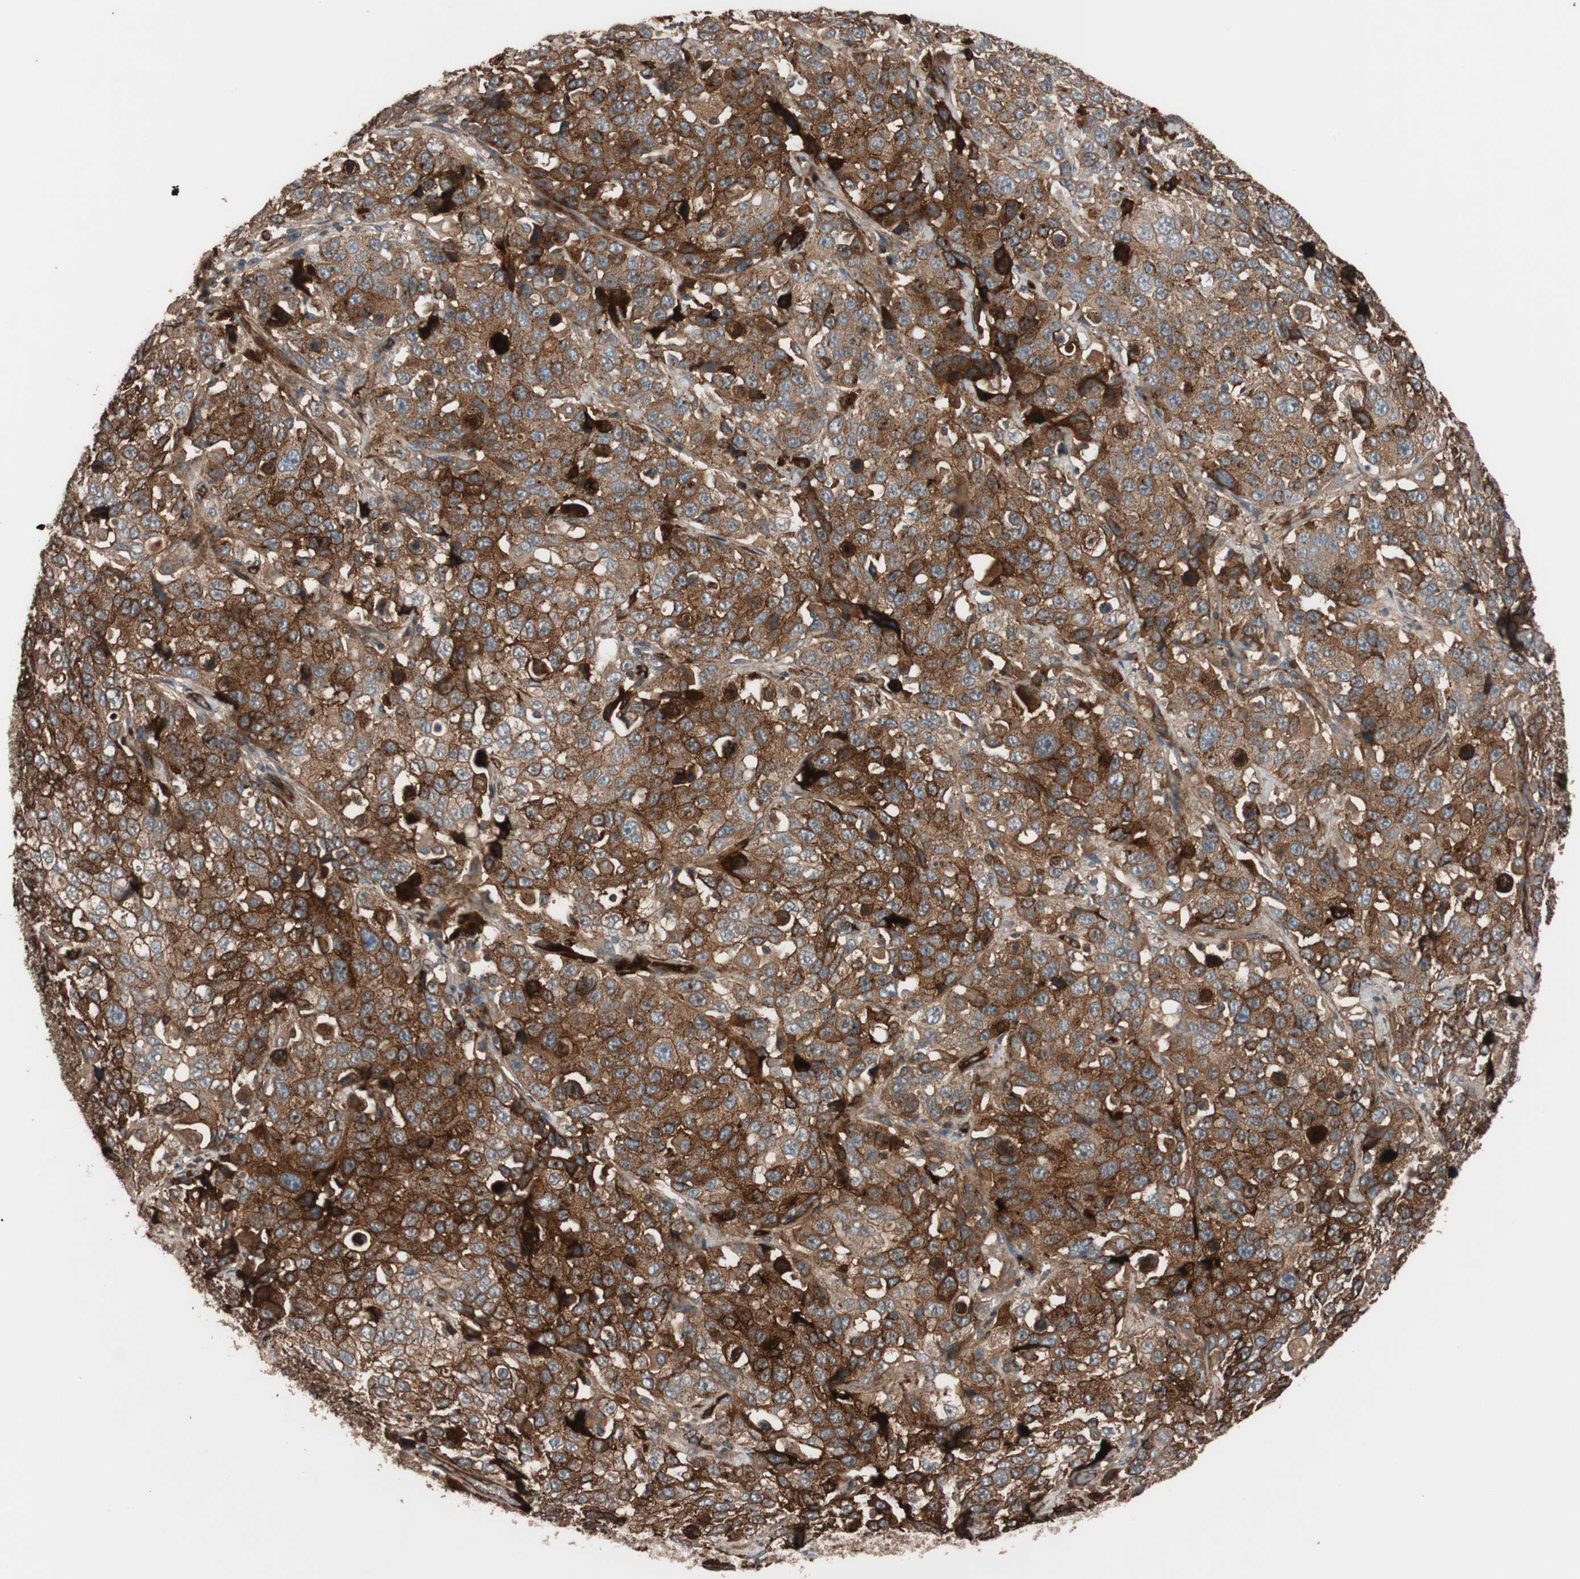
{"staining": {"intensity": "strong", "quantity": ">75%", "location": "cytoplasmic/membranous"}, "tissue": "stomach cancer", "cell_type": "Tumor cells", "image_type": "cancer", "snomed": [{"axis": "morphology", "description": "Normal tissue, NOS"}, {"axis": "morphology", "description": "Adenocarcinoma, NOS"}, {"axis": "topography", "description": "Stomach"}], "caption": "Tumor cells exhibit high levels of strong cytoplasmic/membranous staining in approximately >75% of cells in human stomach cancer.", "gene": "SDC4", "patient": {"sex": "male", "age": 48}}